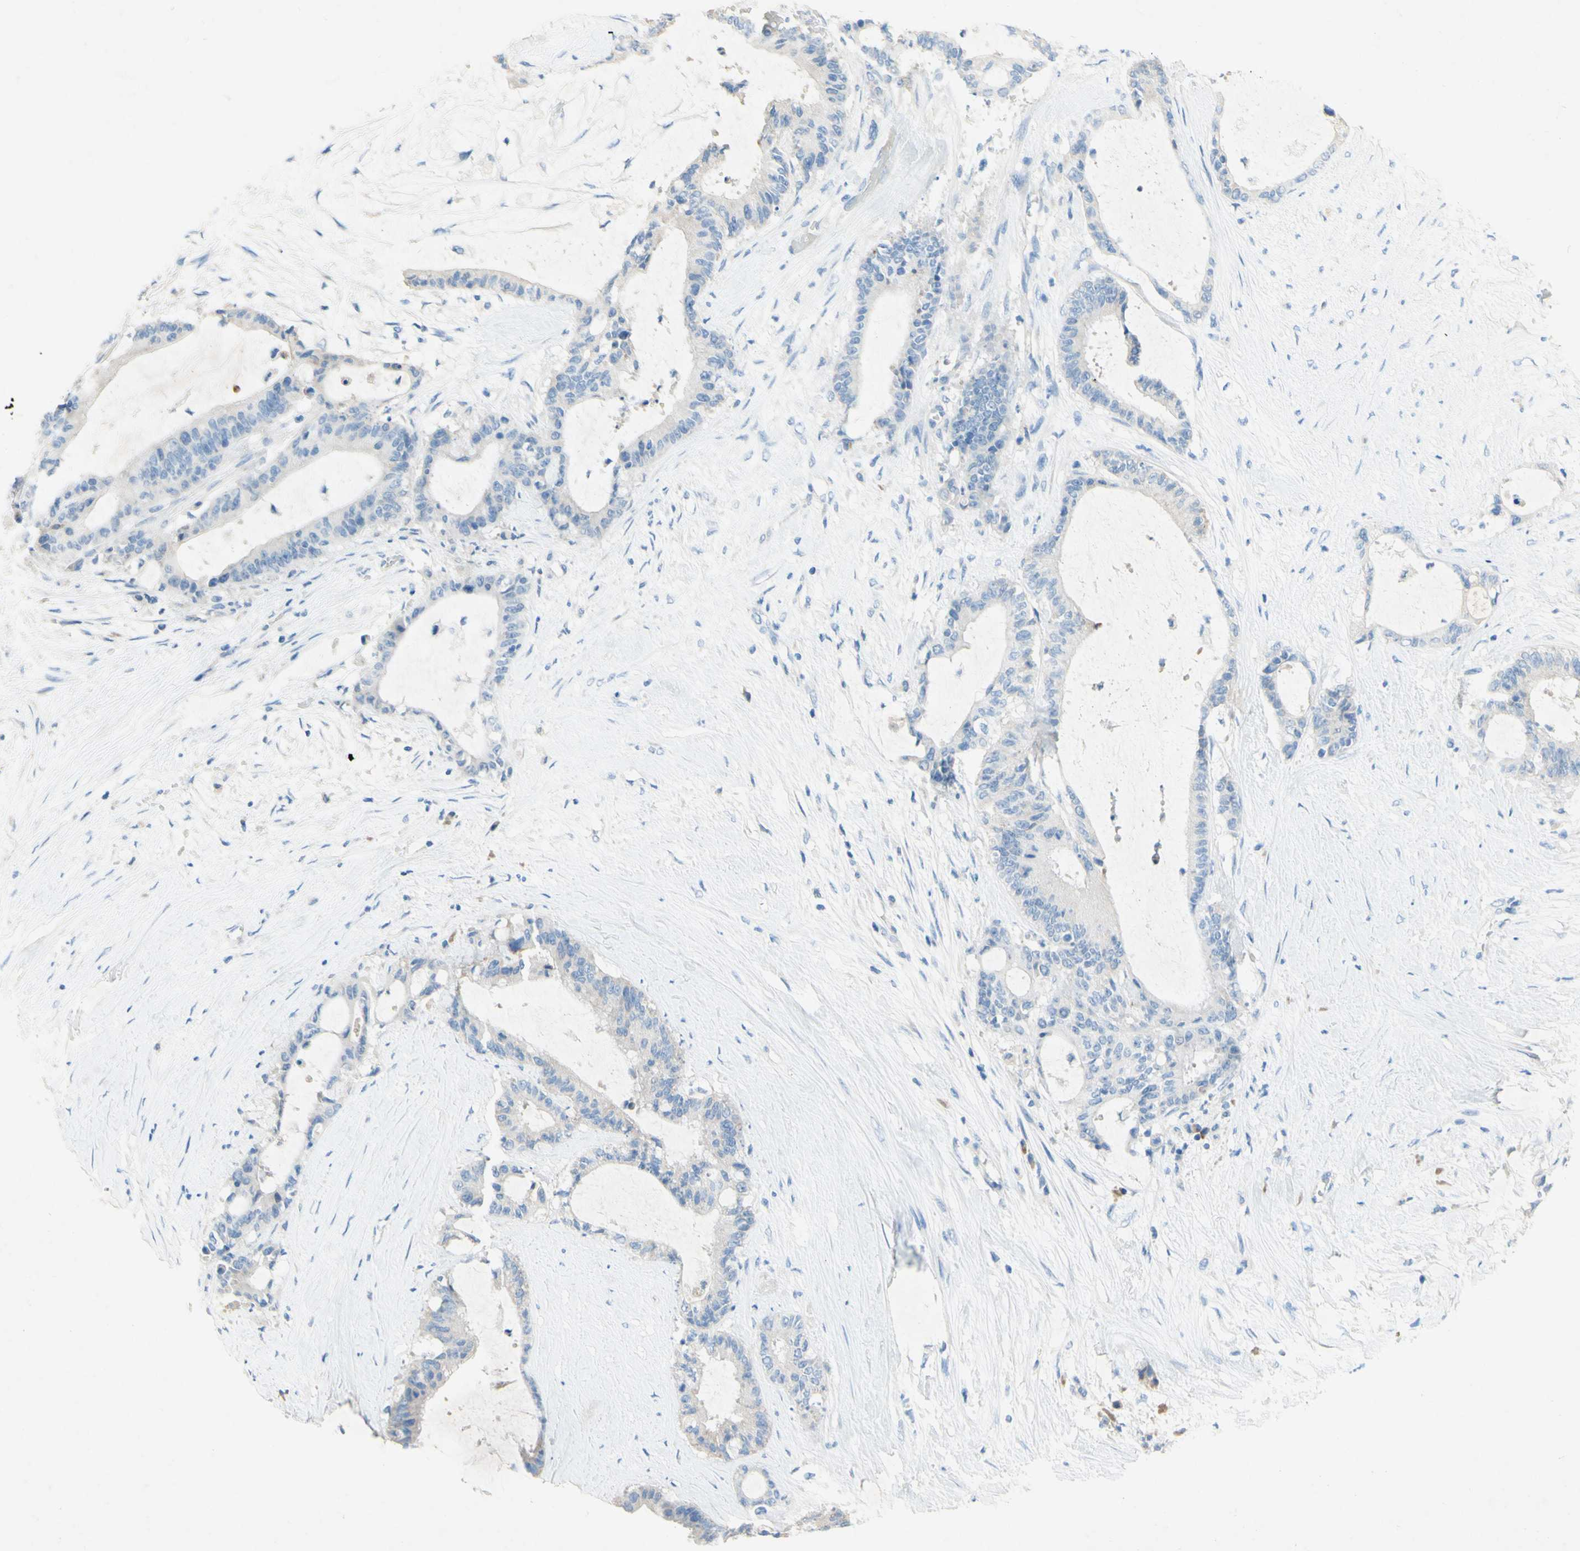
{"staining": {"intensity": "negative", "quantity": "none", "location": "none"}, "tissue": "liver cancer", "cell_type": "Tumor cells", "image_type": "cancer", "snomed": [{"axis": "morphology", "description": "Cholangiocarcinoma"}, {"axis": "topography", "description": "Liver"}], "caption": "Photomicrograph shows no significant protein staining in tumor cells of liver cancer (cholangiocarcinoma). Nuclei are stained in blue.", "gene": "ACADL", "patient": {"sex": "female", "age": 73}}